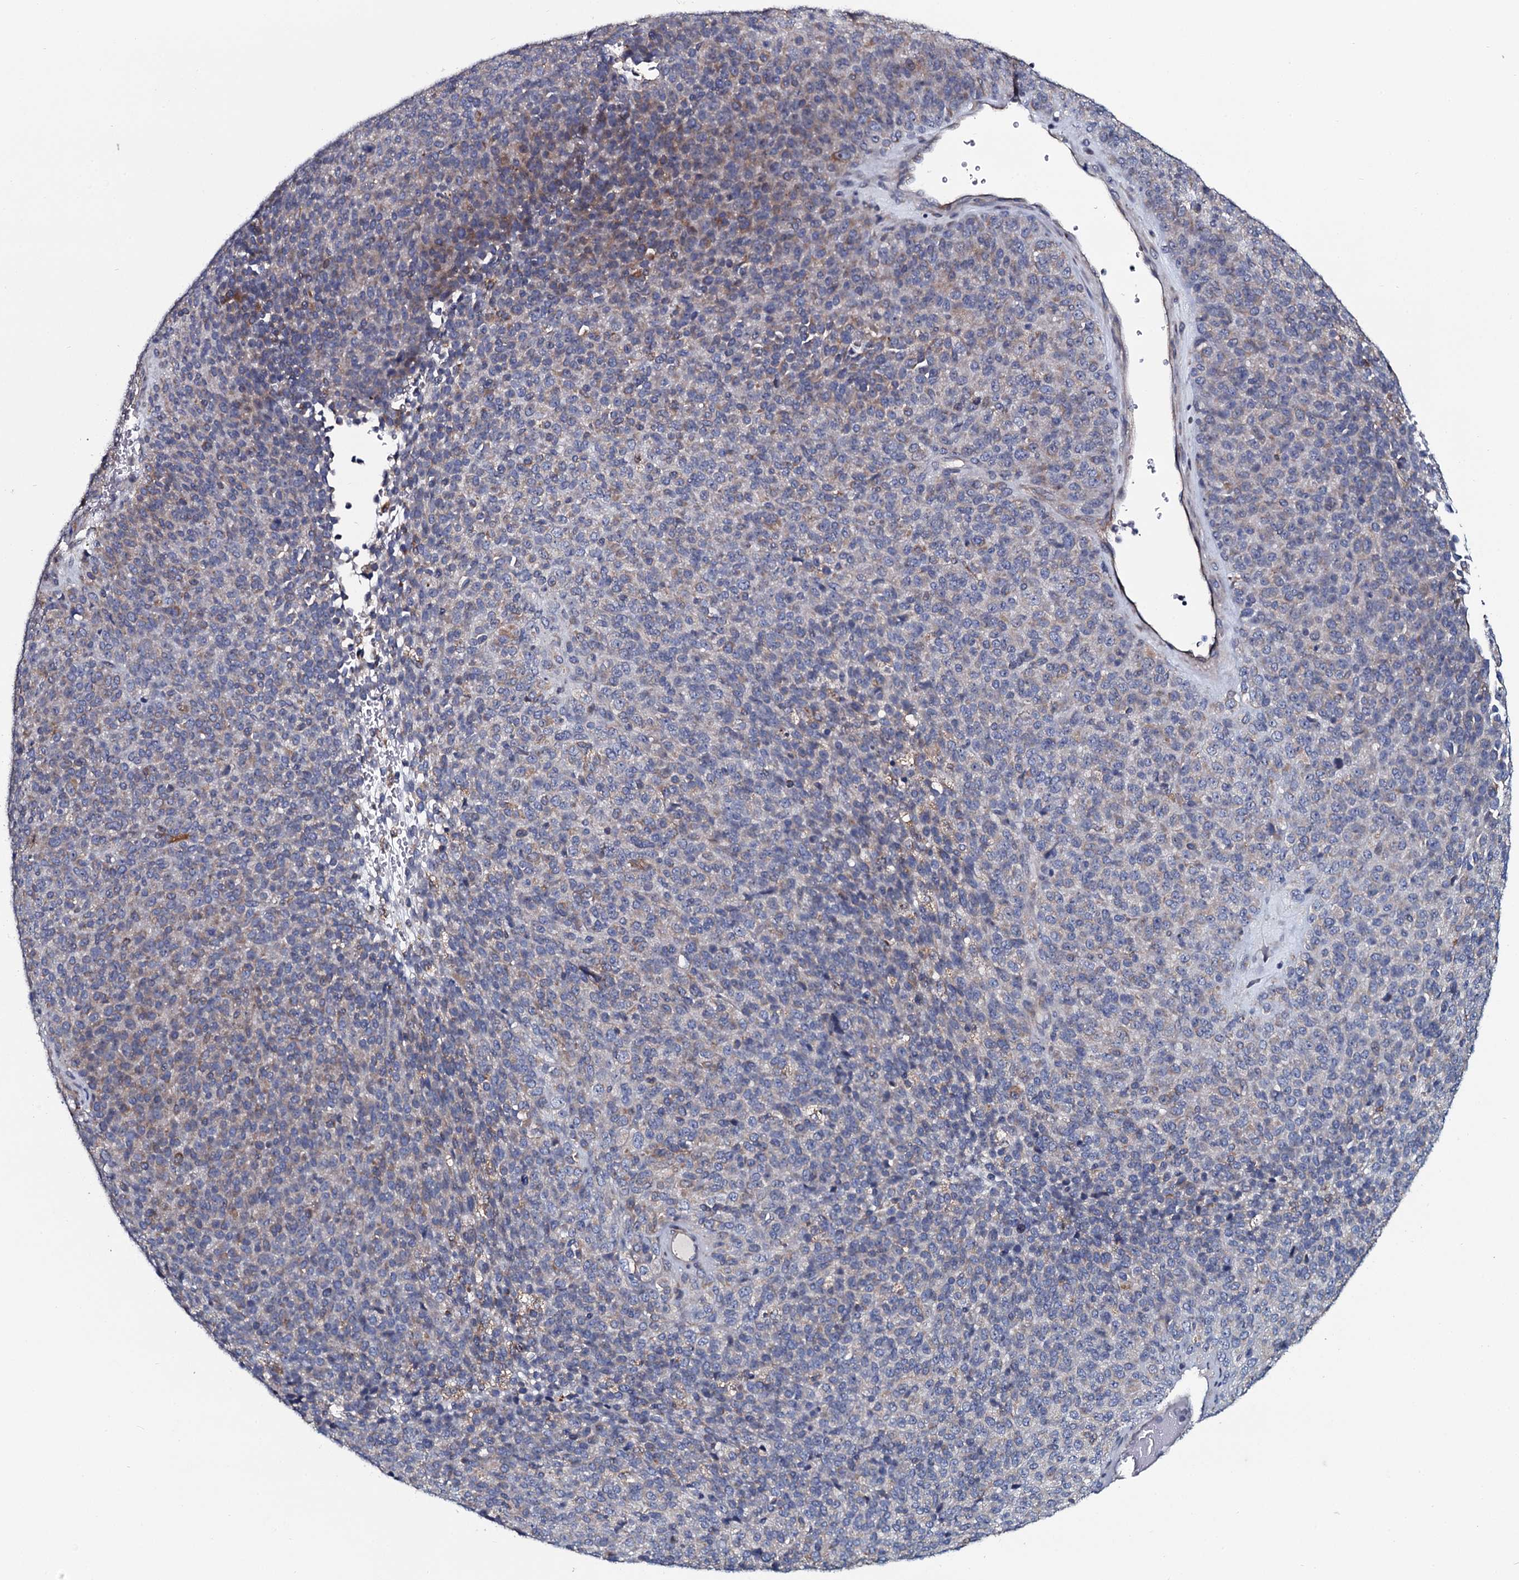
{"staining": {"intensity": "weak", "quantity": "<25%", "location": "cytoplasmic/membranous"}, "tissue": "melanoma", "cell_type": "Tumor cells", "image_type": "cancer", "snomed": [{"axis": "morphology", "description": "Malignant melanoma, Metastatic site"}, {"axis": "topography", "description": "Brain"}], "caption": "IHC image of melanoma stained for a protein (brown), which shows no staining in tumor cells.", "gene": "TMEM151A", "patient": {"sex": "female", "age": 56}}